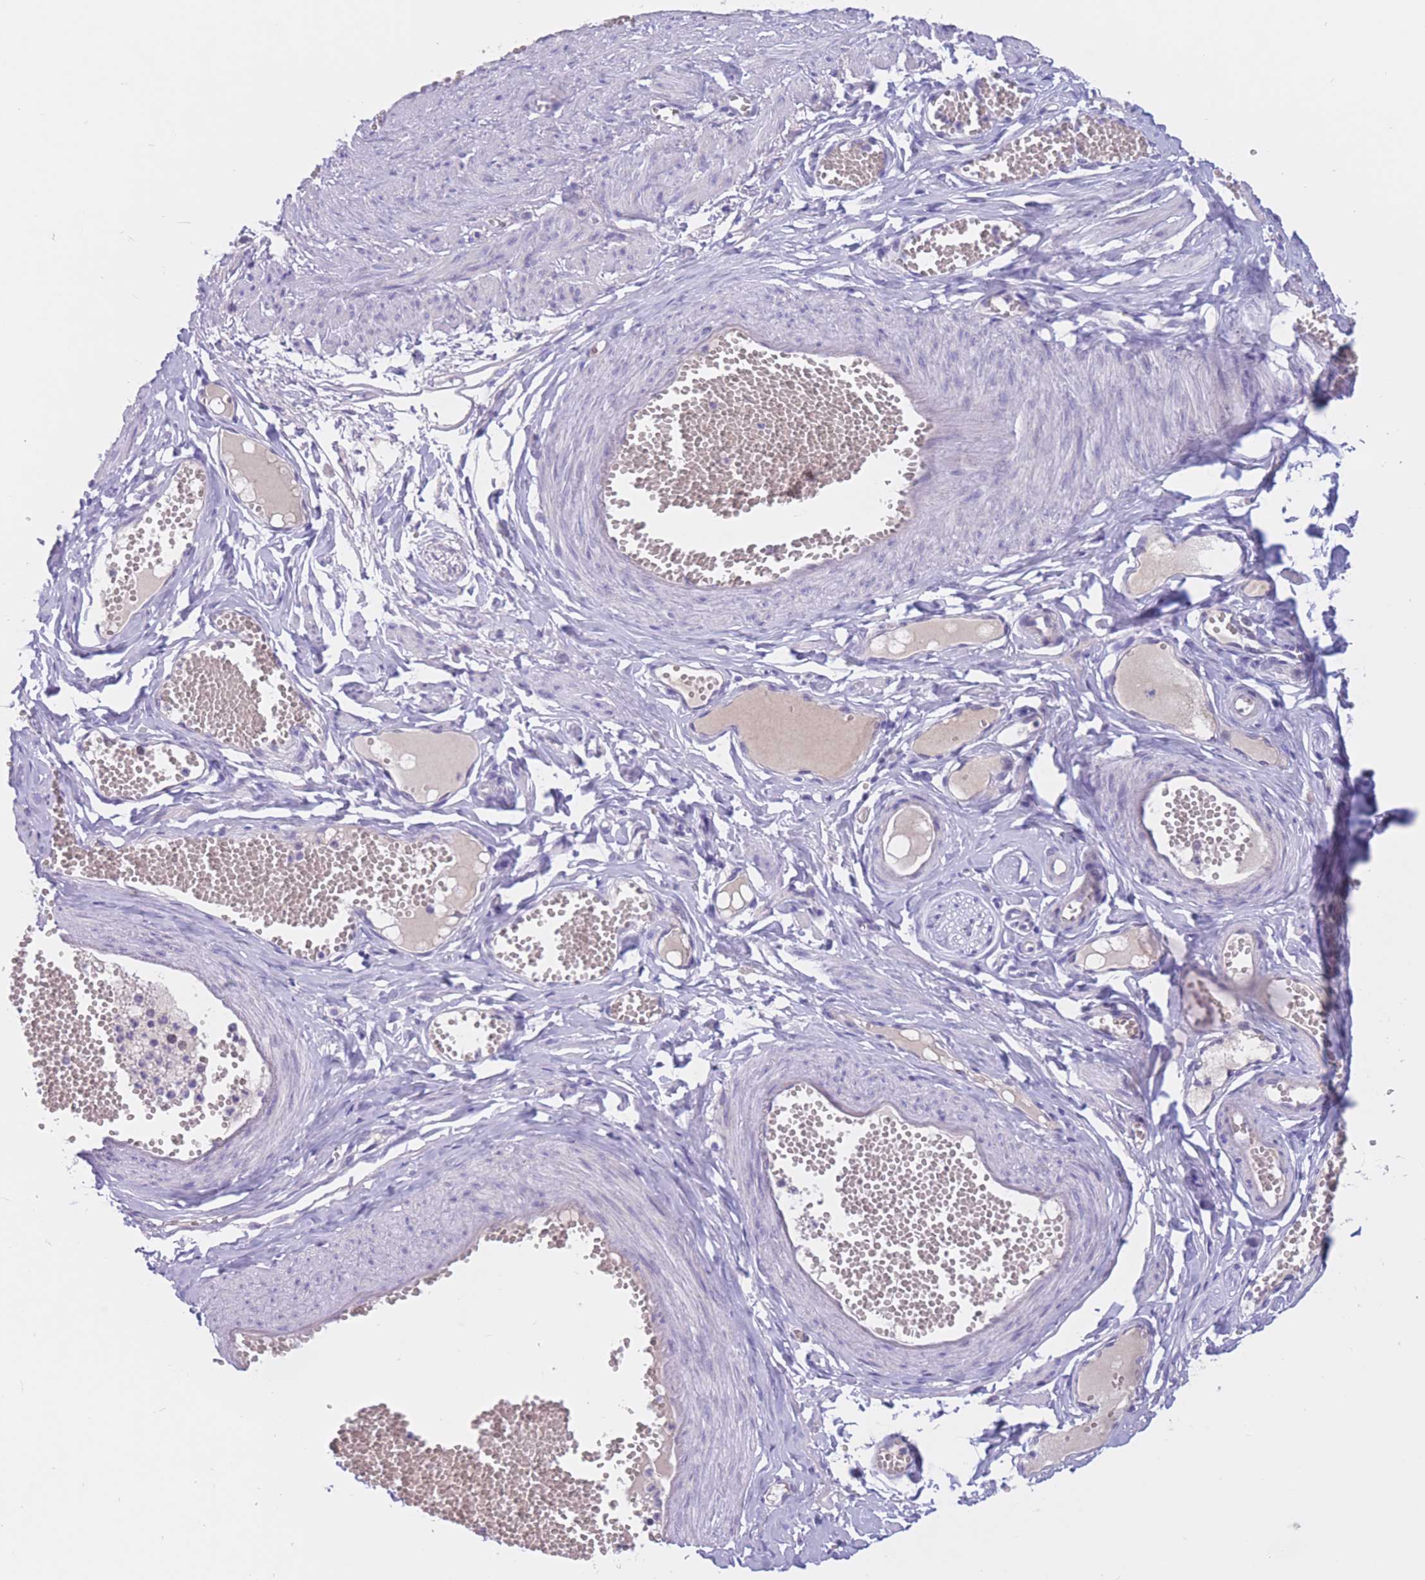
{"staining": {"intensity": "negative", "quantity": "none", "location": "none"}, "tissue": "soft tissue", "cell_type": "Fibroblasts", "image_type": "normal", "snomed": [{"axis": "morphology", "description": "Normal tissue, NOS"}, {"axis": "topography", "description": "Smooth muscle"}, {"axis": "topography", "description": "Peripheral nerve tissue"}], "caption": "This is an immunohistochemistry photomicrograph of unremarkable human soft tissue. There is no expression in fibroblasts.", "gene": "BOP1", "patient": {"sex": "female", "age": 39}}